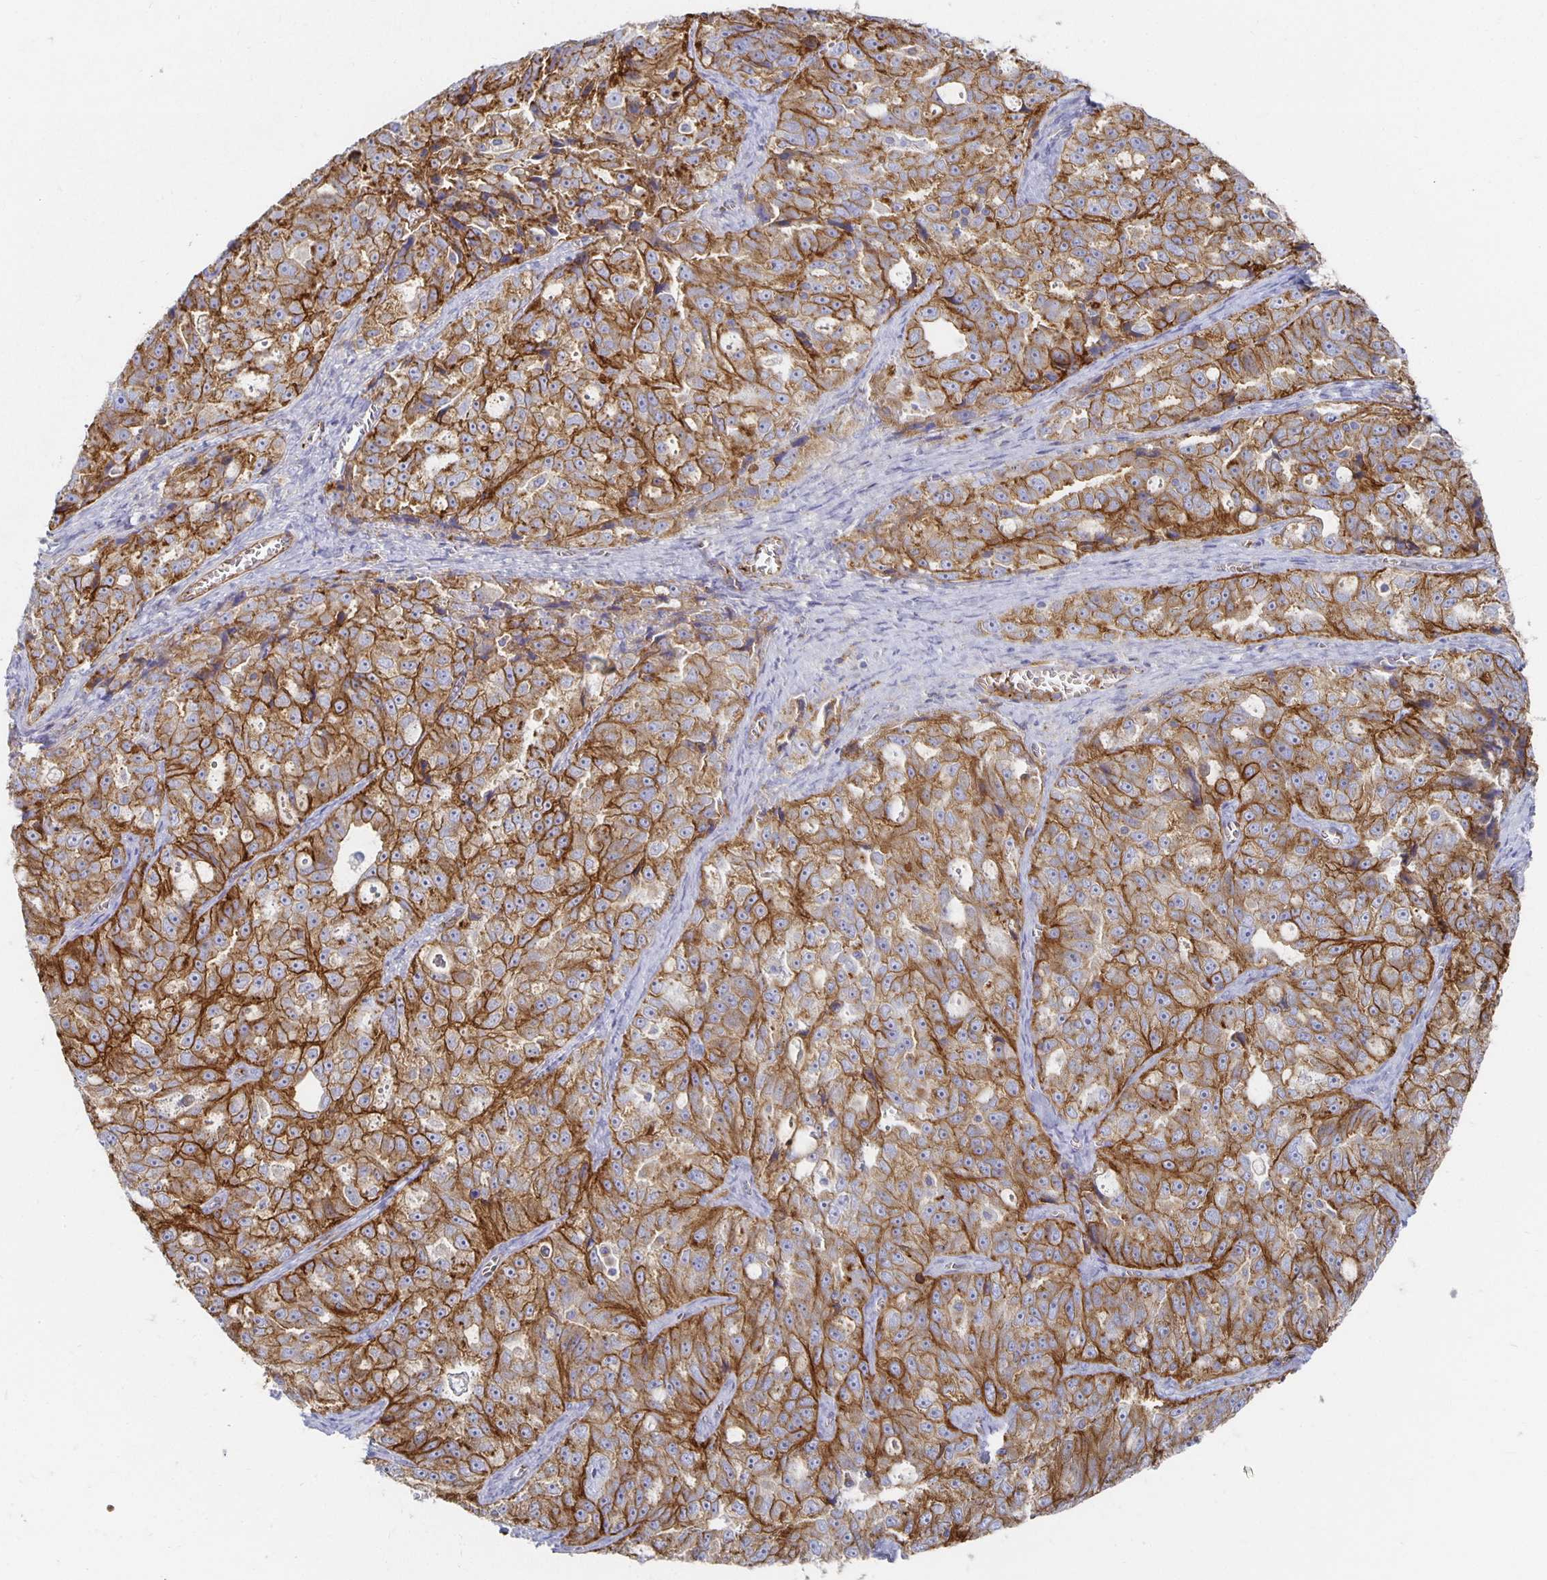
{"staining": {"intensity": "strong", "quantity": ">75%", "location": "cytoplasmic/membranous"}, "tissue": "ovarian cancer", "cell_type": "Tumor cells", "image_type": "cancer", "snomed": [{"axis": "morphology", "description": "Cystadenocarcinoma, serous, NOS"}, {"axis": "topography", "description": "Ovary"}], "caption": "Brown immunohistochemical staining in ovarian cancer (serous cystadenocarcinoma) exhibits strong cytoplasmic/membranous staining in approximately >75% of tumor cells.", "gene": "TAAR1", "patient": {"sex": "female", "age": 51}}